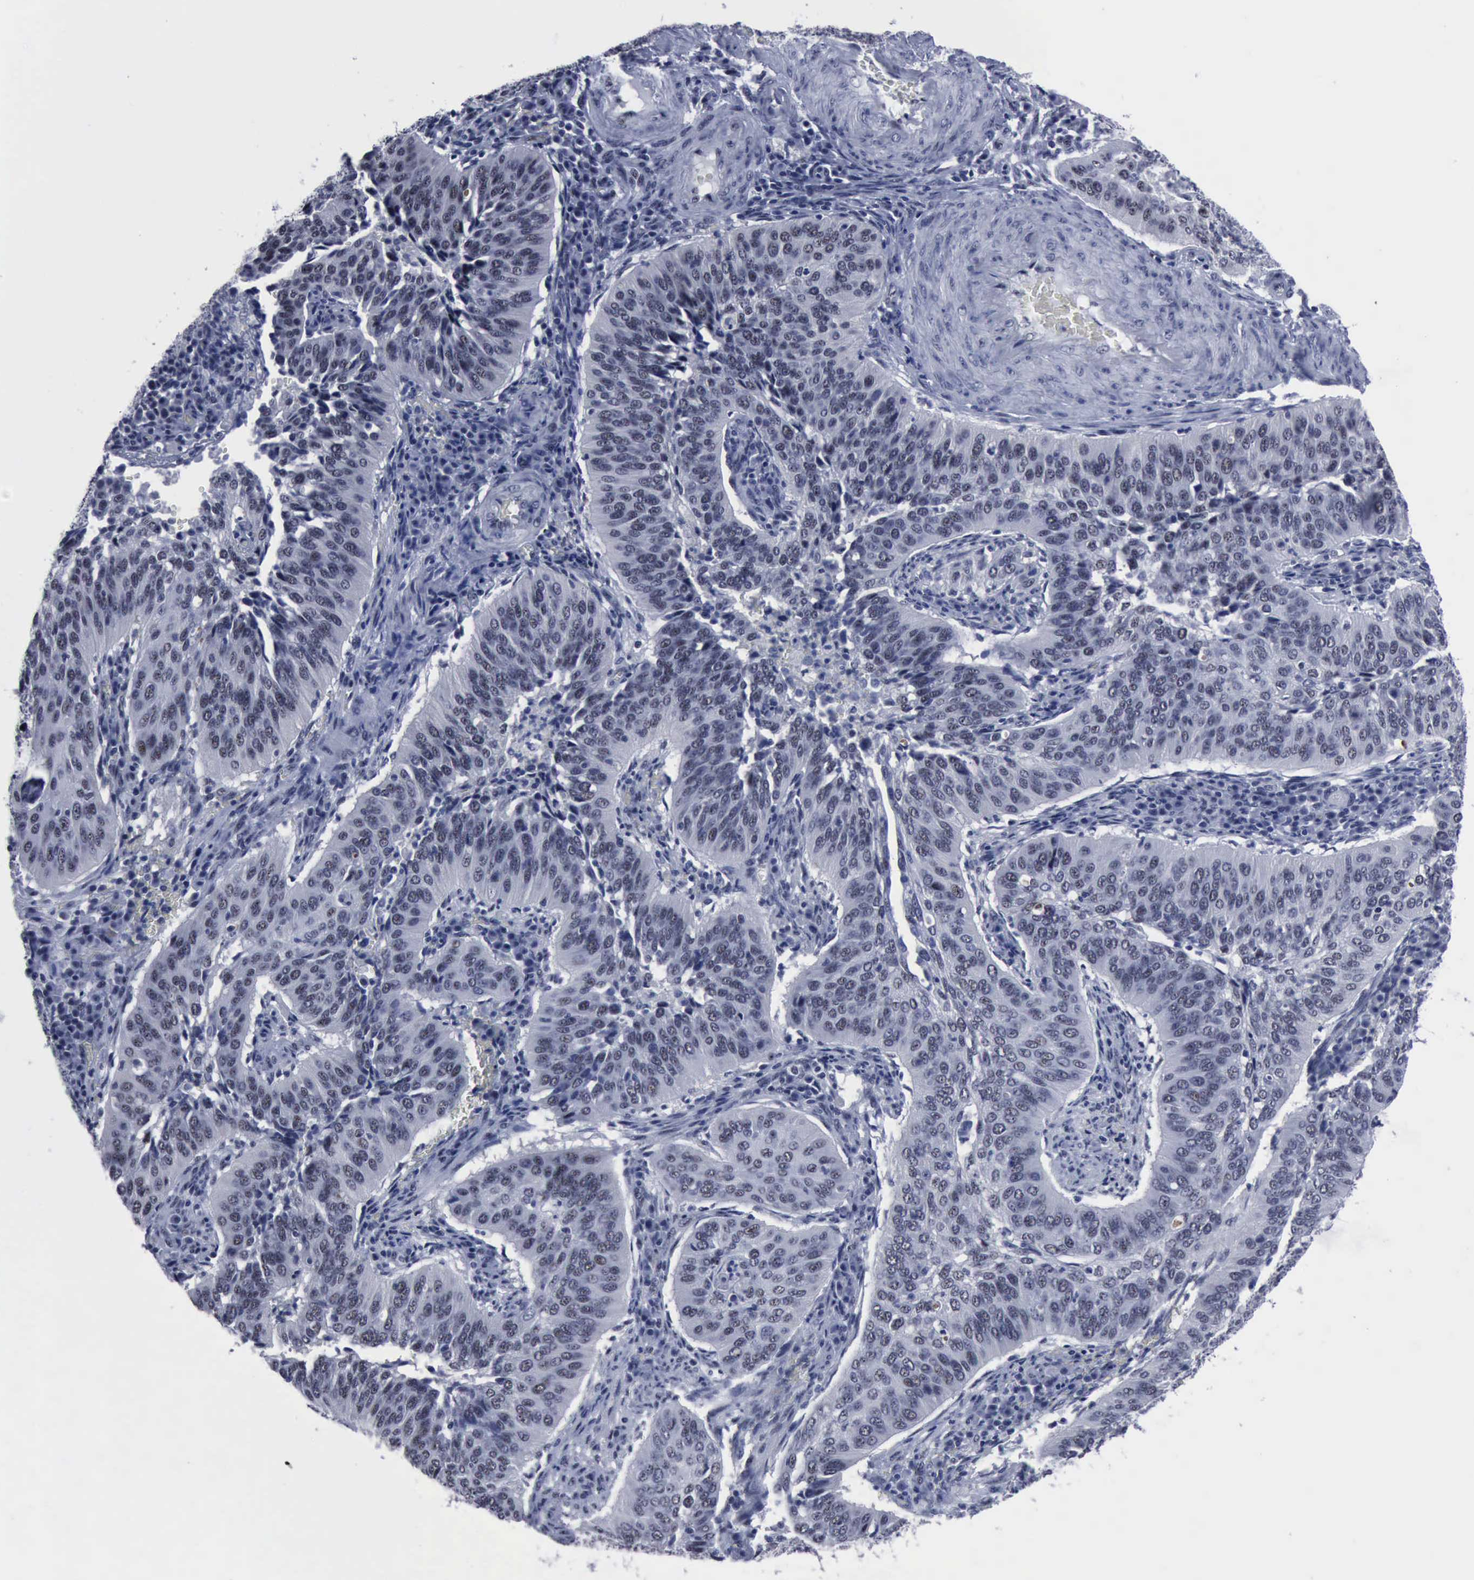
{"staining": {"intensity": "negative", "quantity": "none", "location": "none"}, "tissue": "cervical cancer", "cell_type": "Tumor cells", "image_type": "cancer", "snomed": [{"axis": "morphology", "description": "Squamous cell carcinoma, NOS"}, {"axis": "topography", "description": "Cervix"}], "caption": "This is an immunohistochemistry photomicrograph of cervical cancer (squamous cell carcinoma). There is no staining in tumor cells.", "gene": "BRD1", "patient": {"sex": "female", "age": 39}}